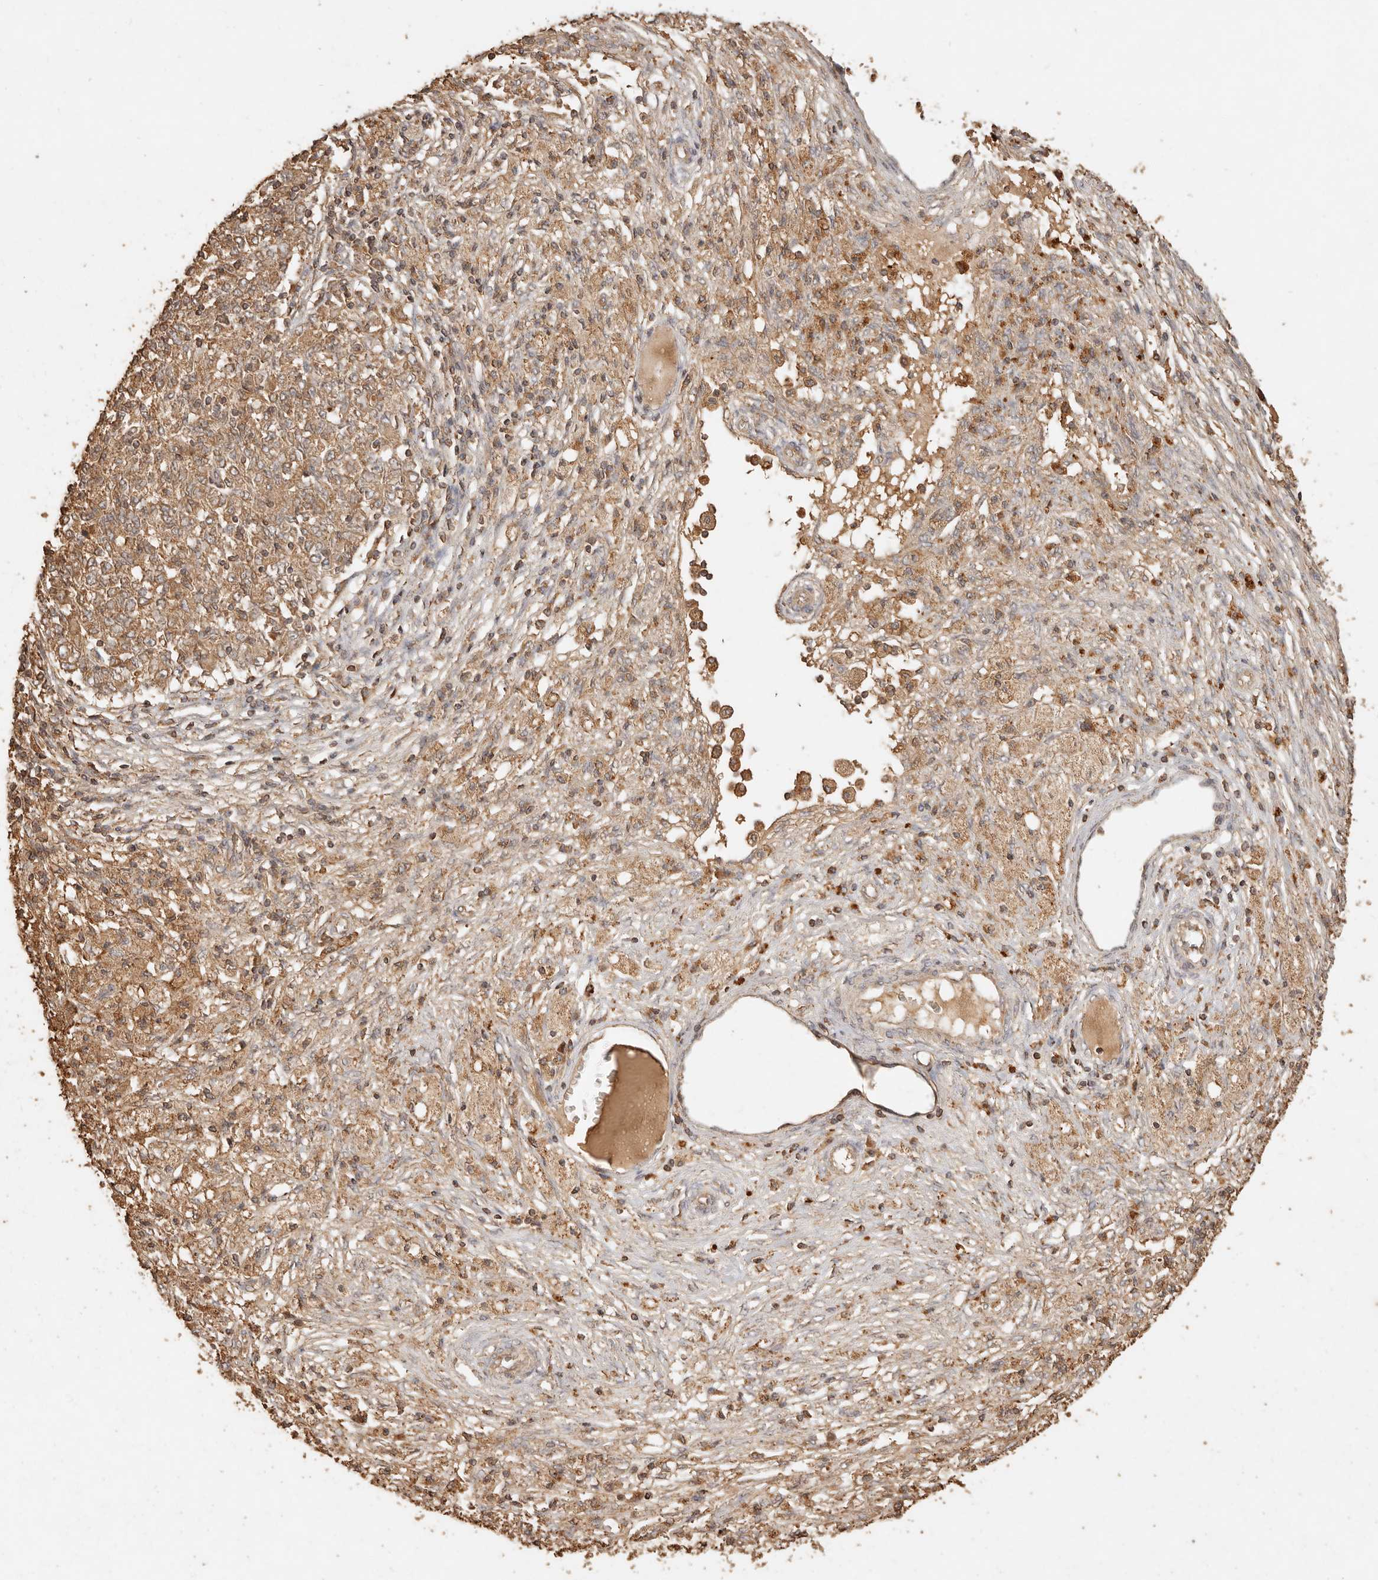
{"staining": {"intensity": "moderate", "quantity": ">75%", "location": "cytoplasmic/membranous"}, "tissue": "ovarian cancer", "cell_type": "Tumor cells", "image_type": "cancer", "snomed": [{"axis": "morphology", "description": "Carcinoma, endometroid"}, {"axis": "topography", "description": "Ovary"}], "caption": "A high-resolution image shows IHC staining of ovarian endometroid carcinoma, which exhibits moderate cytoplasmic/membranous staining in about >75% of tumor cells. The staining is performed using DAB brown chromogen to label protein expression. The nuclei are counter-stained blue using hematoxylin.", "gene": "FAM180B", "patient": {"sex": "female", "age": 42}}